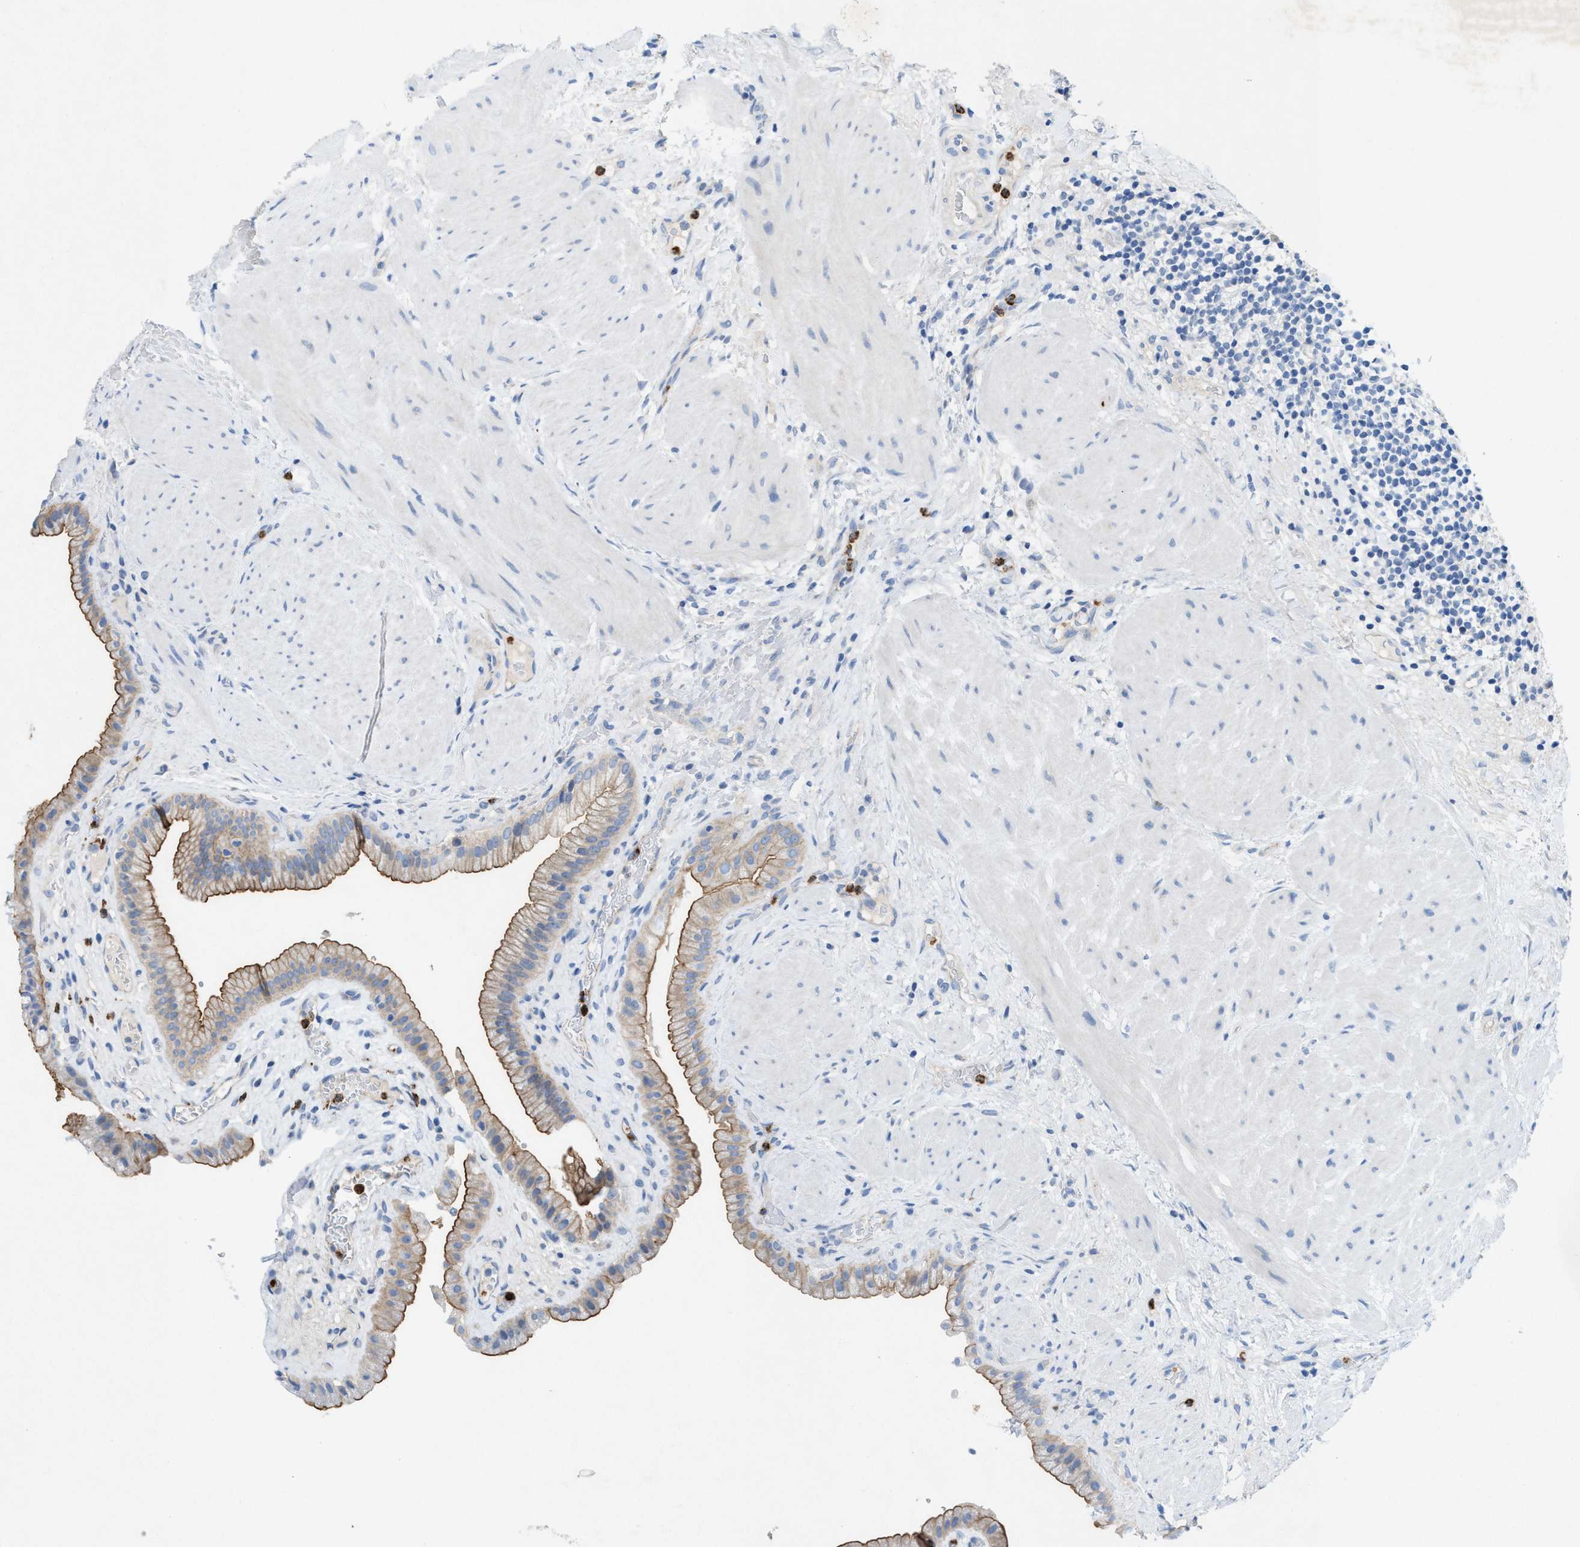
{"staining": {"intensity": "moderate", "quantity": ">75%", "location": "cytoplasmic/membranous"}, "tissue": "gallbladder", "cell_type": "Glandular cells", "image_type": "normal", "snomed": [{"axis": "morphology", "description": "Normal tissue, NOS"}, {"axis": "topography", "description": "Gallbladder"}], "caption": "IHC (DAB) staining of benign human gallbladder exhibits moderate cytoplasmic/membranous protein positivity in approximately >75% of glandular cells. The staining was performed using DAB (3,3'-diaminobenzidine), with brown indicating positive protein expression. Nuclei are stained blue with hematoxylin.", "gene": "CKLF", "patient": {"sex": "male", "age": 49}}